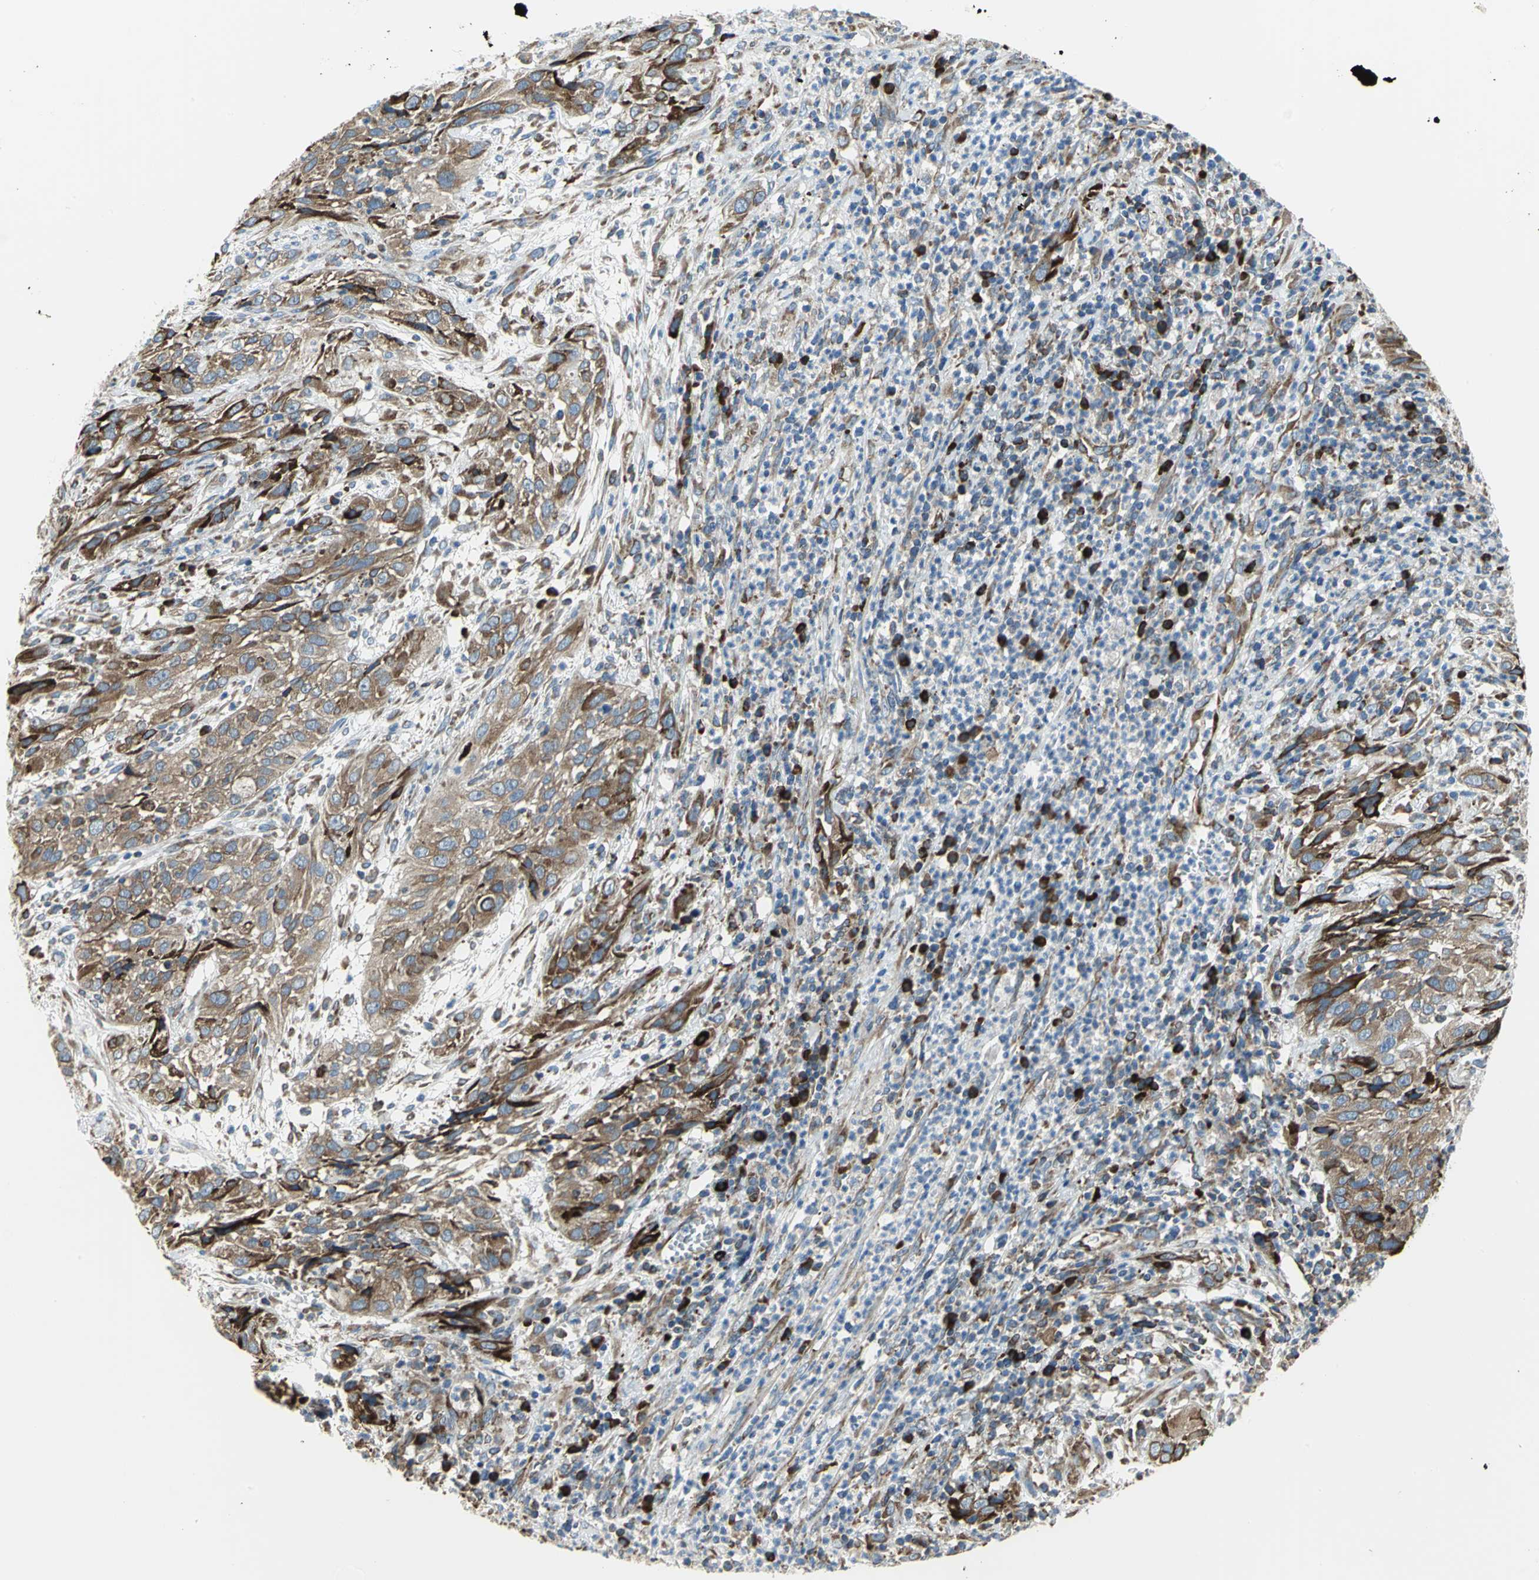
{"staining": {"intensity": "strong", "quantity": ">75%", "location": "cytoplasmic/membranous"}, "tissue": "cervical cancer", "cell_type": "Tumor cells", "image_type": "cancer", "snomed": [{"axis": "morphology", "description": "Squamous cell carcinoma, NOS"}, {"axis": "topography", "description": "Cervix"}], "caption": "Cervical cancer (squamous cell carcinoma) stained with a protein marker exhibits strong staining in tumor cells.", "gene": "TULP4", "patient": {"sex": "female", "age": 32}}